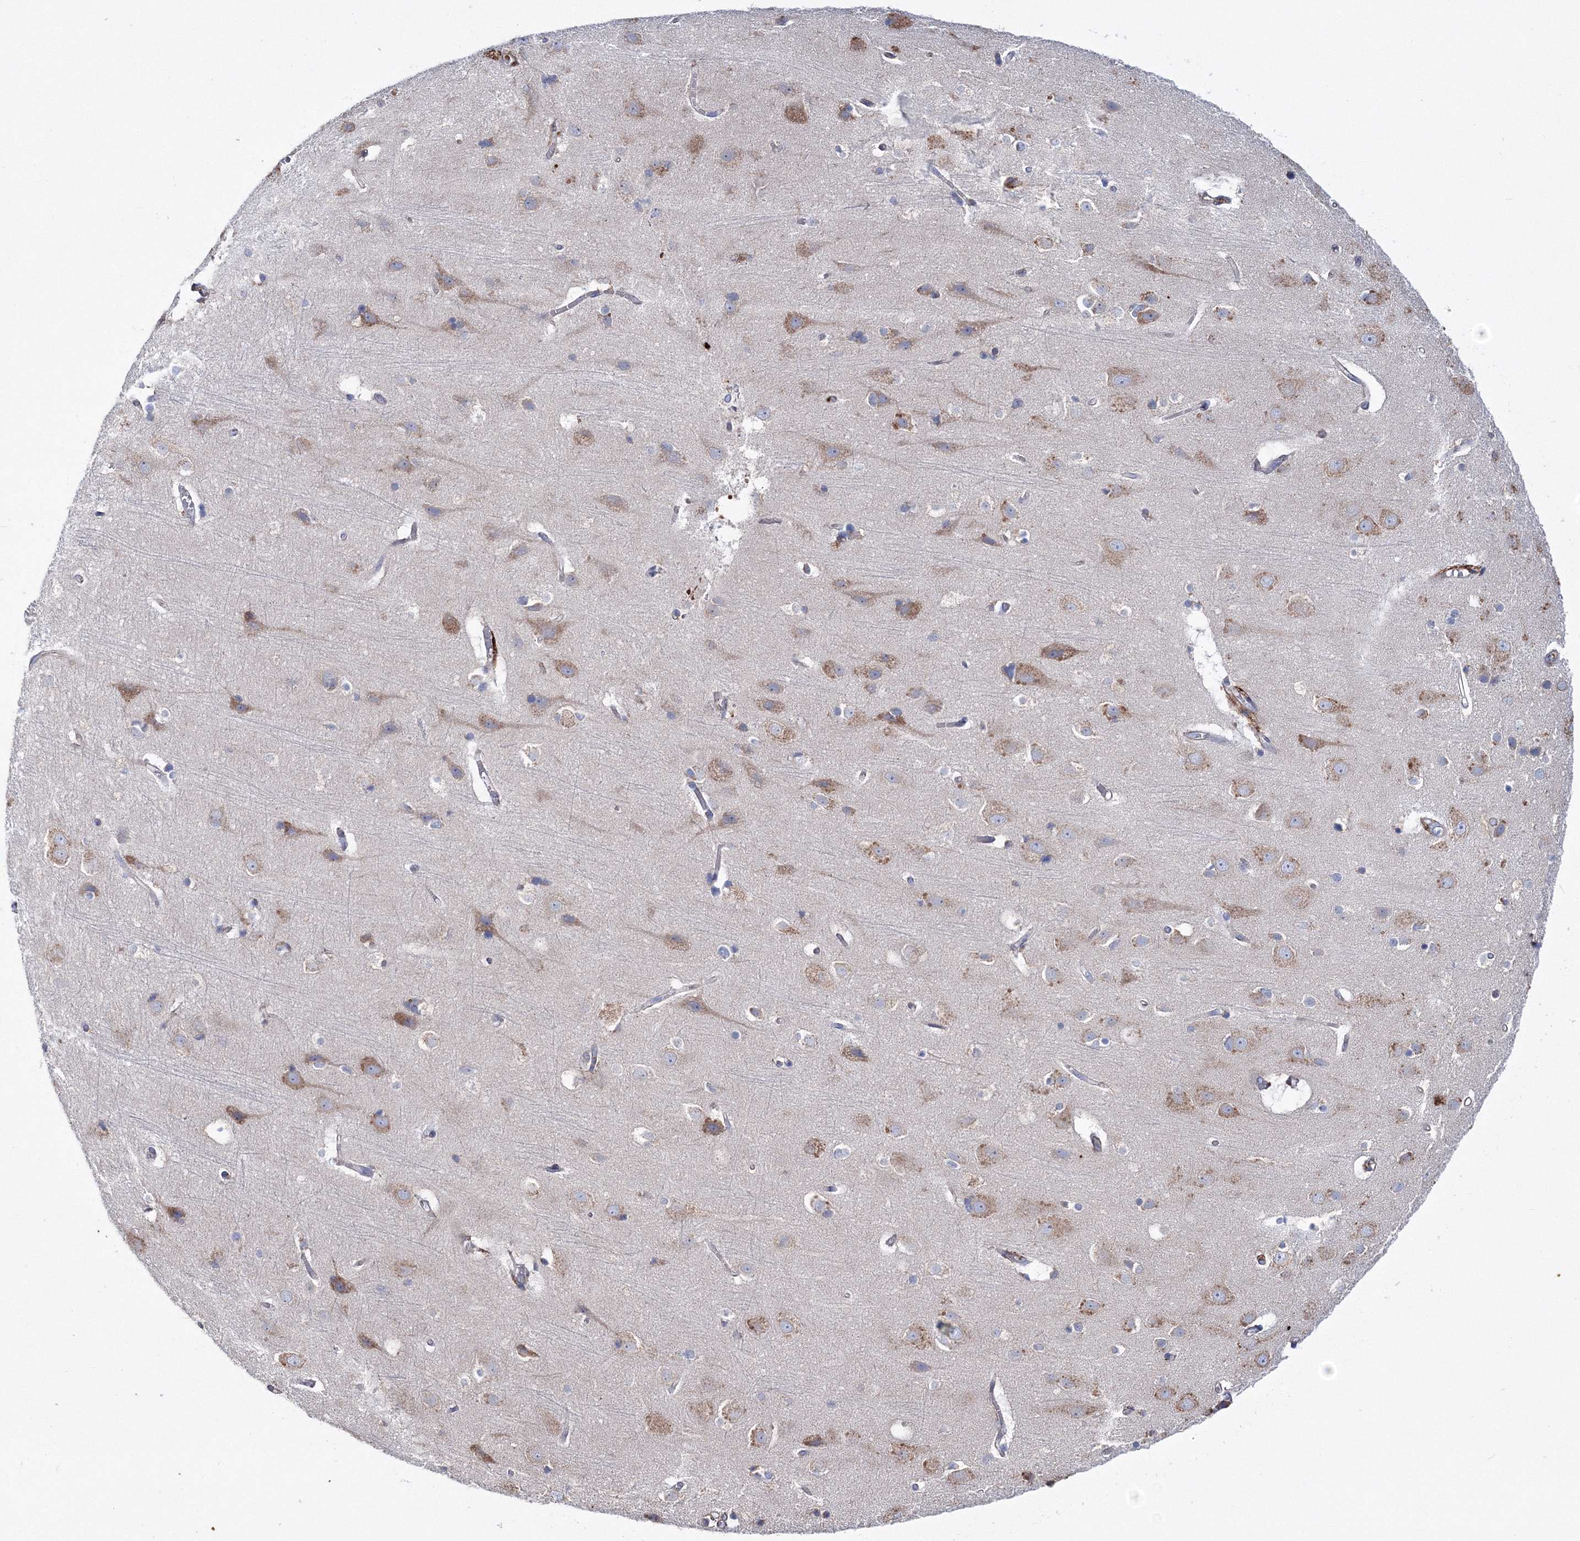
{"staining": {"intensity": "moderate", "quantity": "25%-75%", "location": "cytoplasmic/membranous"}, "tissue": "cerebral cortex", "cell_type": "Endothelial cells", "image_type": "normal", "snomed": [{"axis": "morphology", "description": "Normal tissue, NOS"}, {"axis": "topography", "description": "Cerebral cortex"}], "caption": "Immunohistochemistry (IHC) staining of unremarkable cerebral cortex, which displays medium levels of moderate cytoplasmic/membranous staining in approximately 25%-75% of endothelial cells indicating moderate cytoplasmic/membranous protein positivity. The staining was performed using DAB (3,3'-diaminobenzidine) (brown) for protein detection and nuclei were counterstained in hematoxylin (blue).", "gene": "VPS8", "patient": {"sex": "male", "age": 54}}